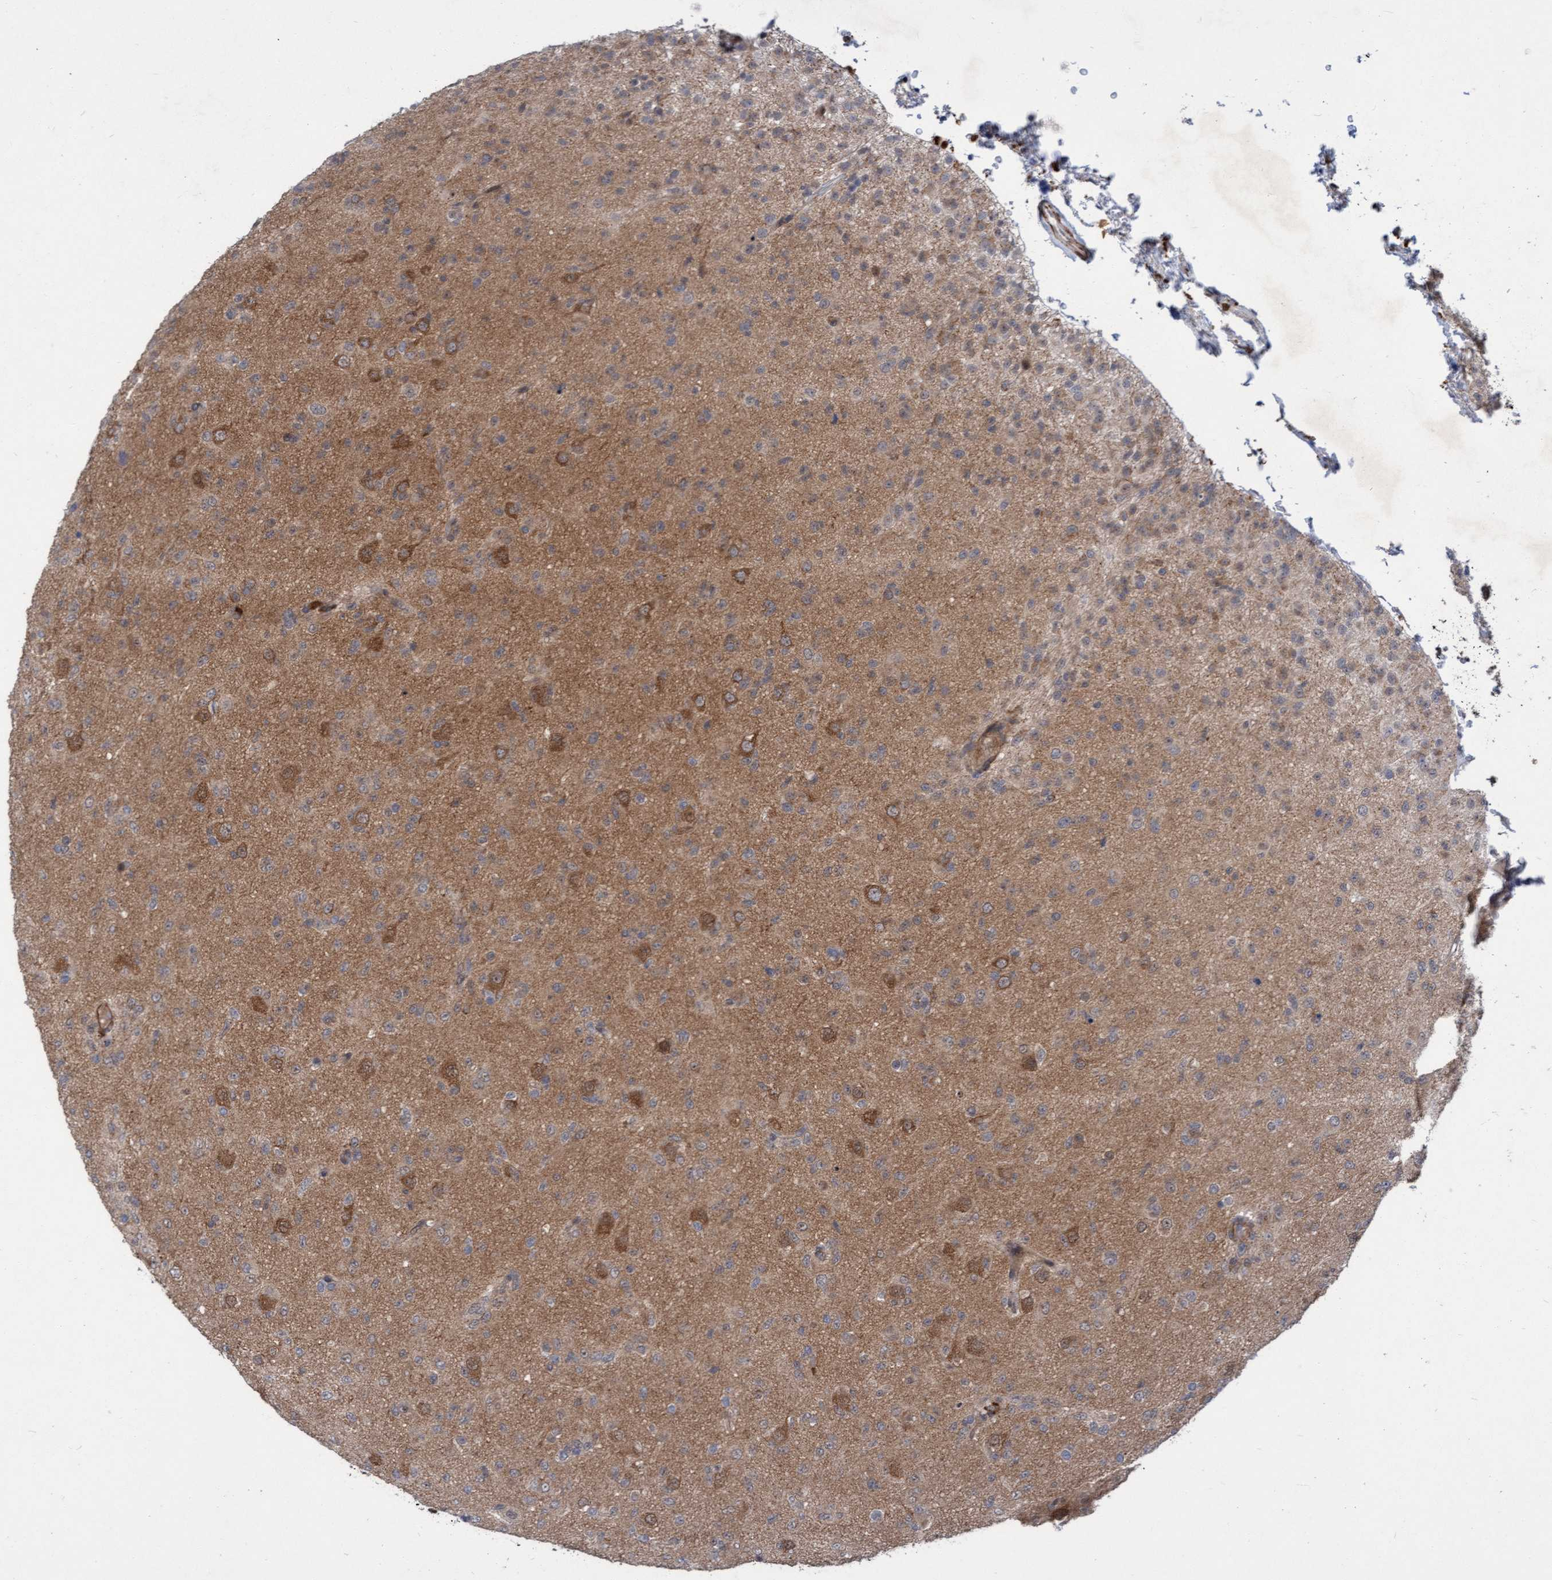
{"staining": {"intensity": "weak", "quantity": "25%-75%", "location": "cytoplasmic/membranous"}, "tissue": "glioma", "cell_type": "Tumor cells", "image_type": "cancer", "snomed": [{"axis": "morphology", "description": "Glioma, malignant, Low grade"}, {"axis": "topography", "description": "Brain"}], "caption": "Immunohistochemistry (IHC) (DAB) staining of low-grade glioma (malignant) displays weak cytoplasmic/membranous protein expression in about 25%-75% of tumor cells.", "gene": "RAP1GAP2", "patient": {"sex": "male", "age": 65}}